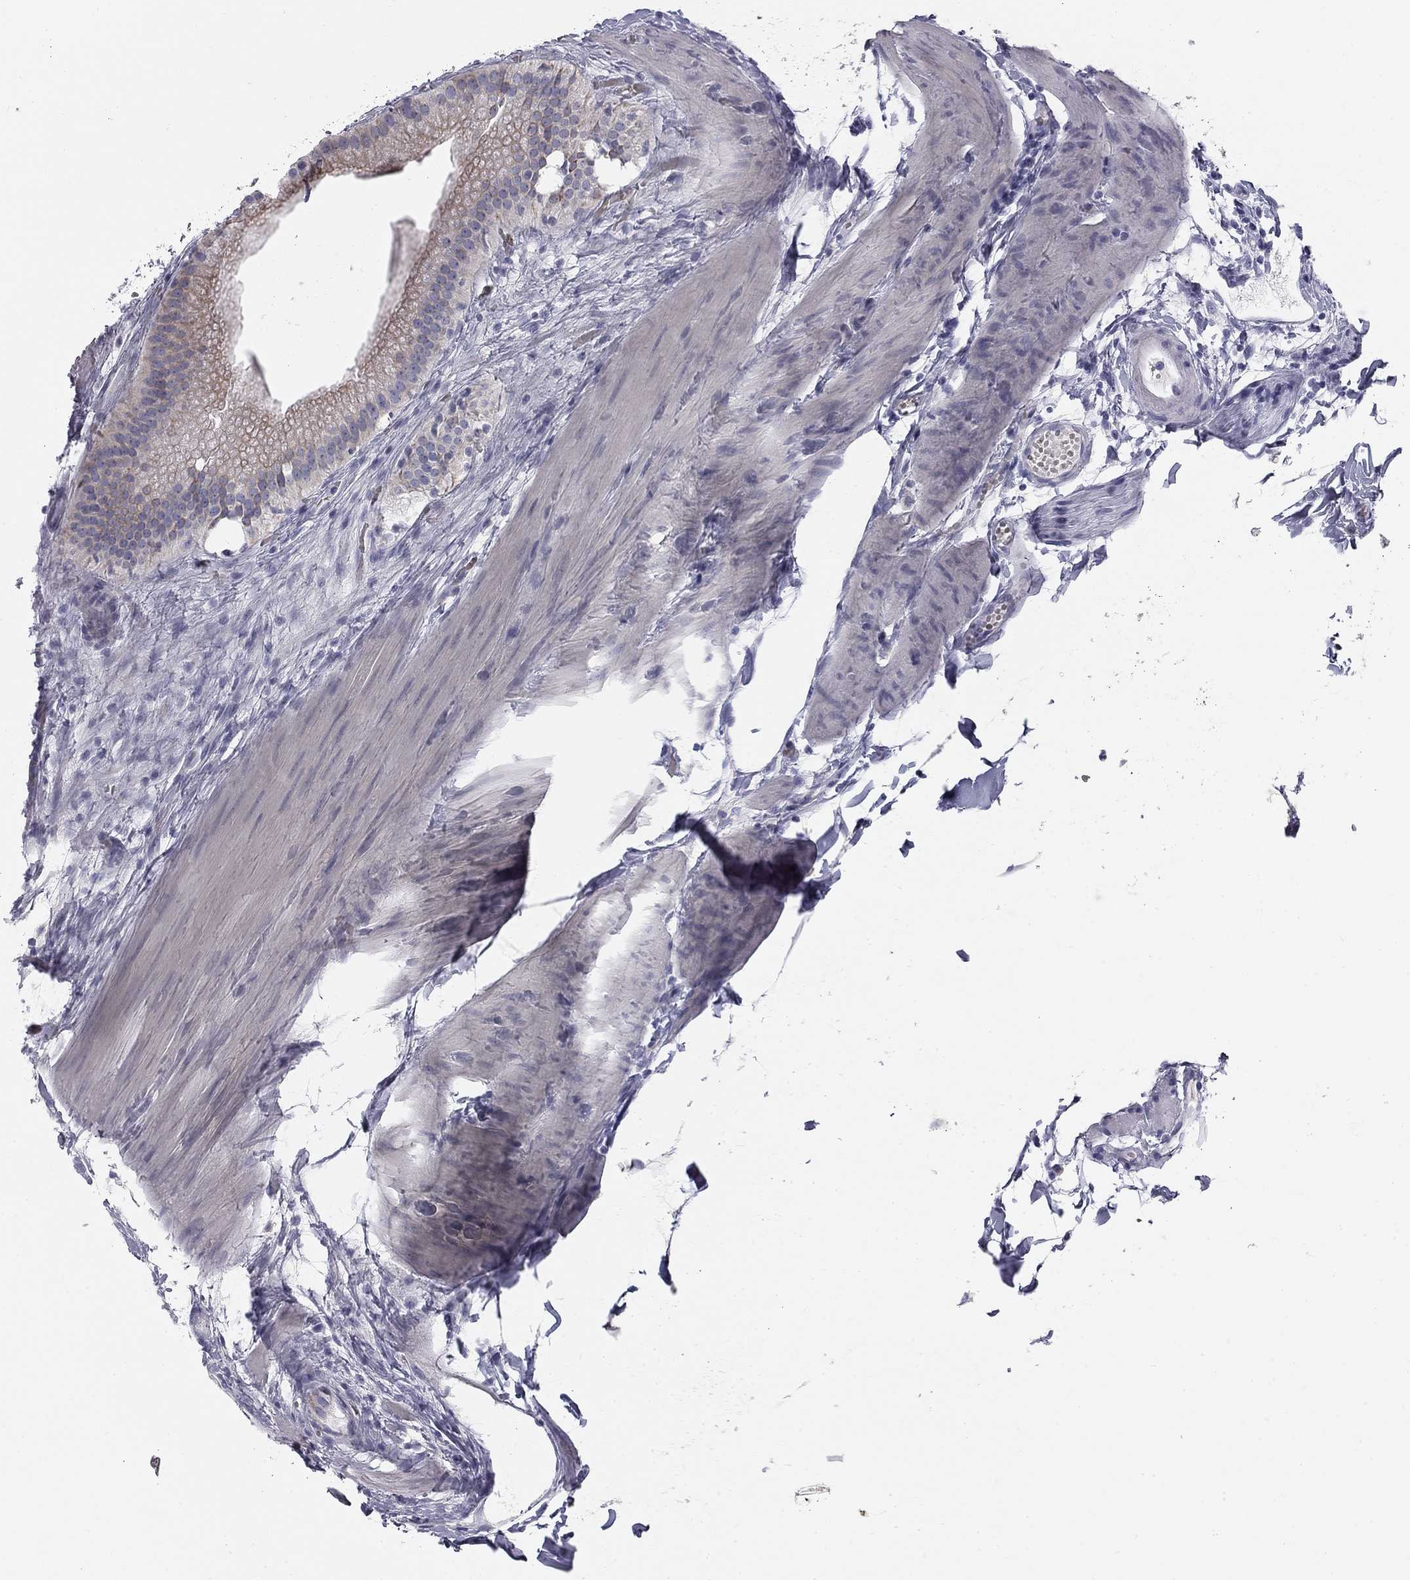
{"staining": {"intensity": "moderate", "quantity": ">75%", "location": "cytoplasmic/membranous"}, "tissue": "gallbladder", "cell_type": "Glandular cells", "image_type": "normal", "snomed": [{"axis": "morphology", "description": "Normal tissue, NOS"}, {"axis": "topography", "description": "Gallbladder"}], "caption": "A brown stain shows moderate cytoplasmic/membranous positivity of a protein in glandular cells of normal human gallbladder. Nuclei are stained in blue.", "gene": "SULT2B1", "patient": {"sex": "male", "age": 67}}